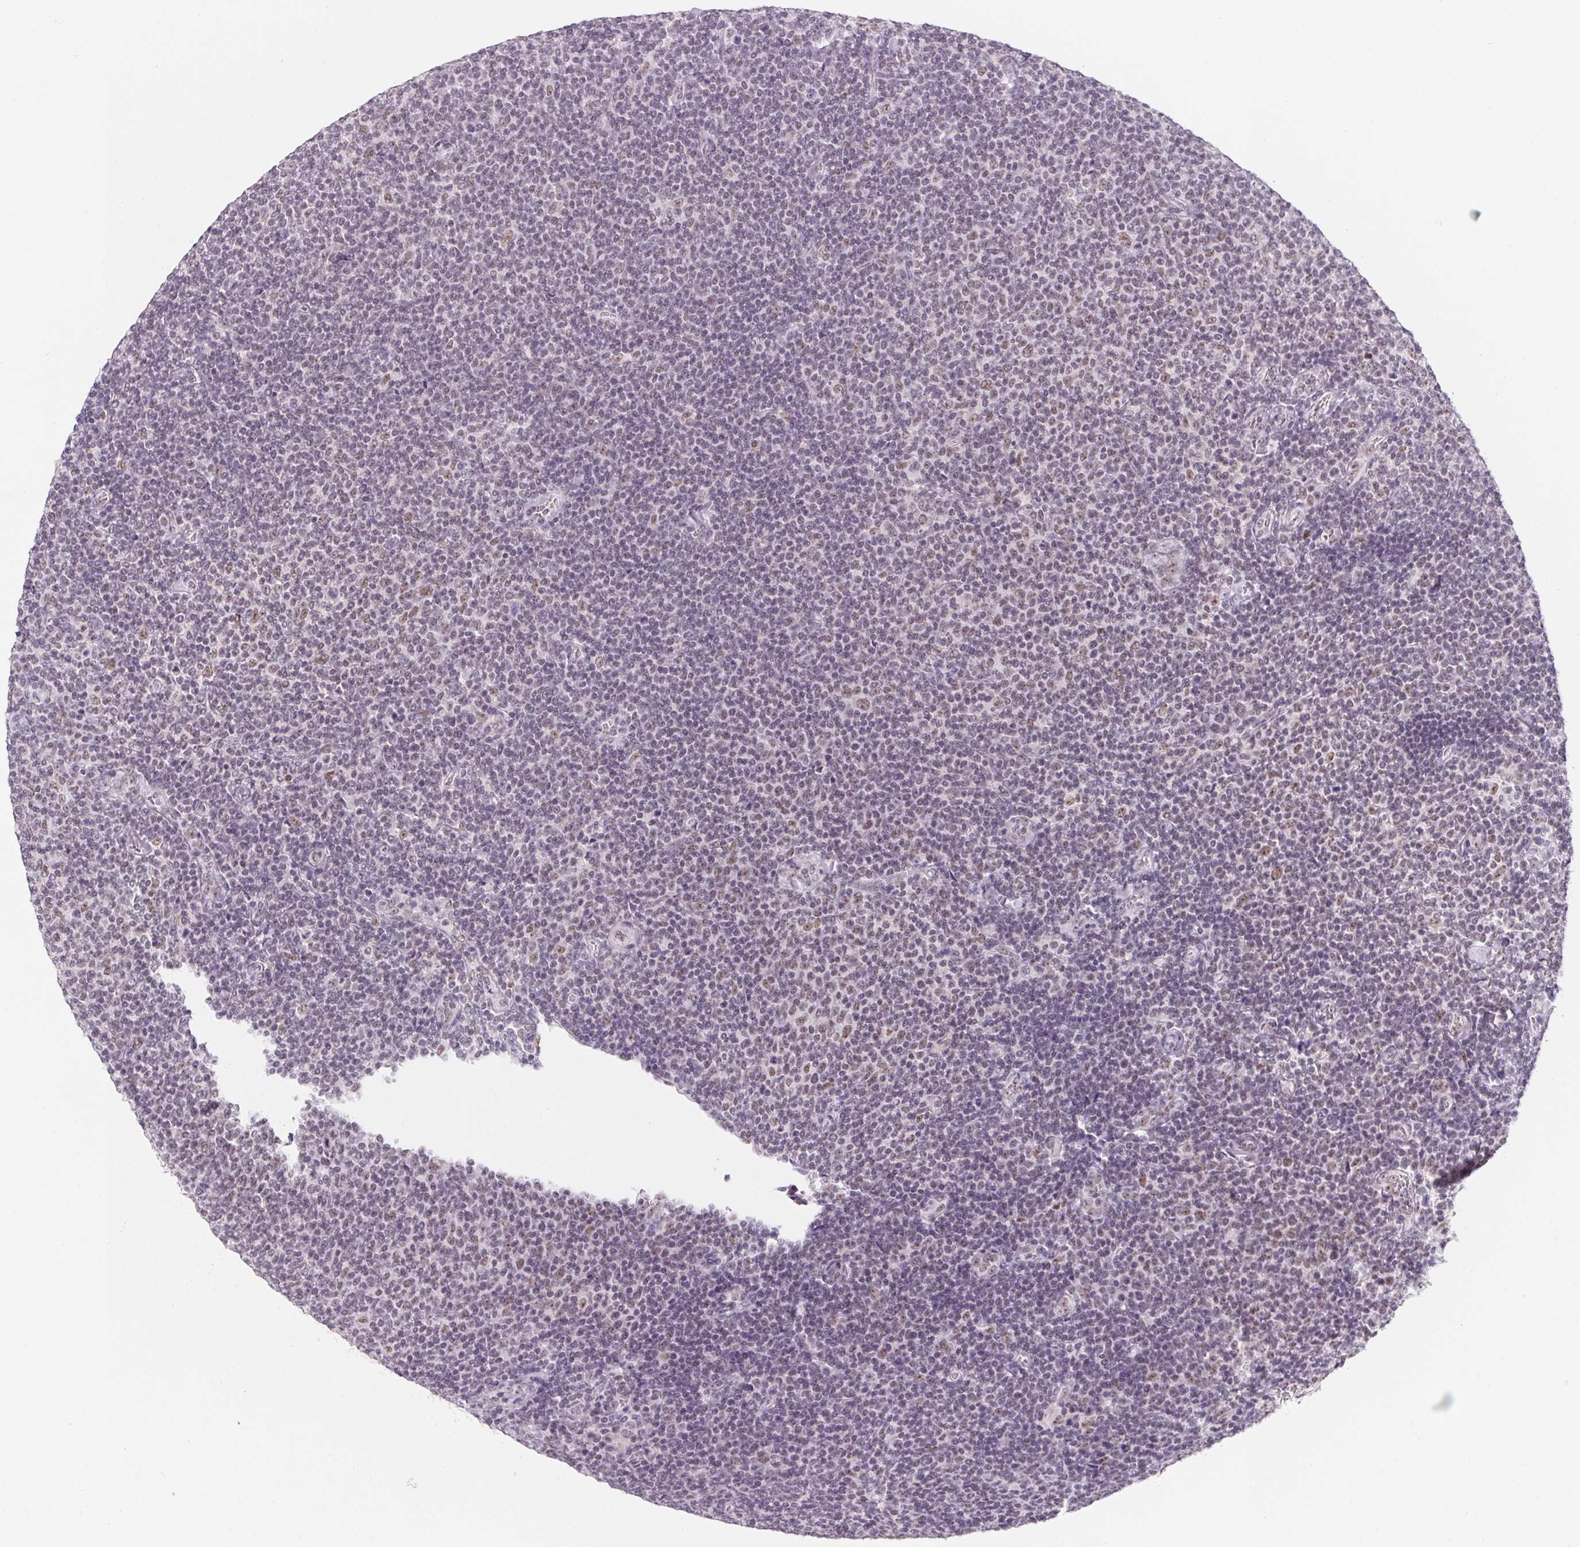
{"staining": {"intensity": "weak", "quantity": "<25%", "location": "nuclear"}, "tissue": "lymphoma", "cell_type": "Tumor cells", "image_type": "cancer", "snomed": [{"axis": "morphology", "description": "Malignant lymphoma, non-Hodgkin's type, Low grade"}, {"axis": "topography", "description": "Lymph node"}], "caption": "Immunohistochemistry (IHC) of human lymphoma displays no expression in tumor cells.", "gene": "ZIC4", "patient": {"sex": "male", "age": 52}}